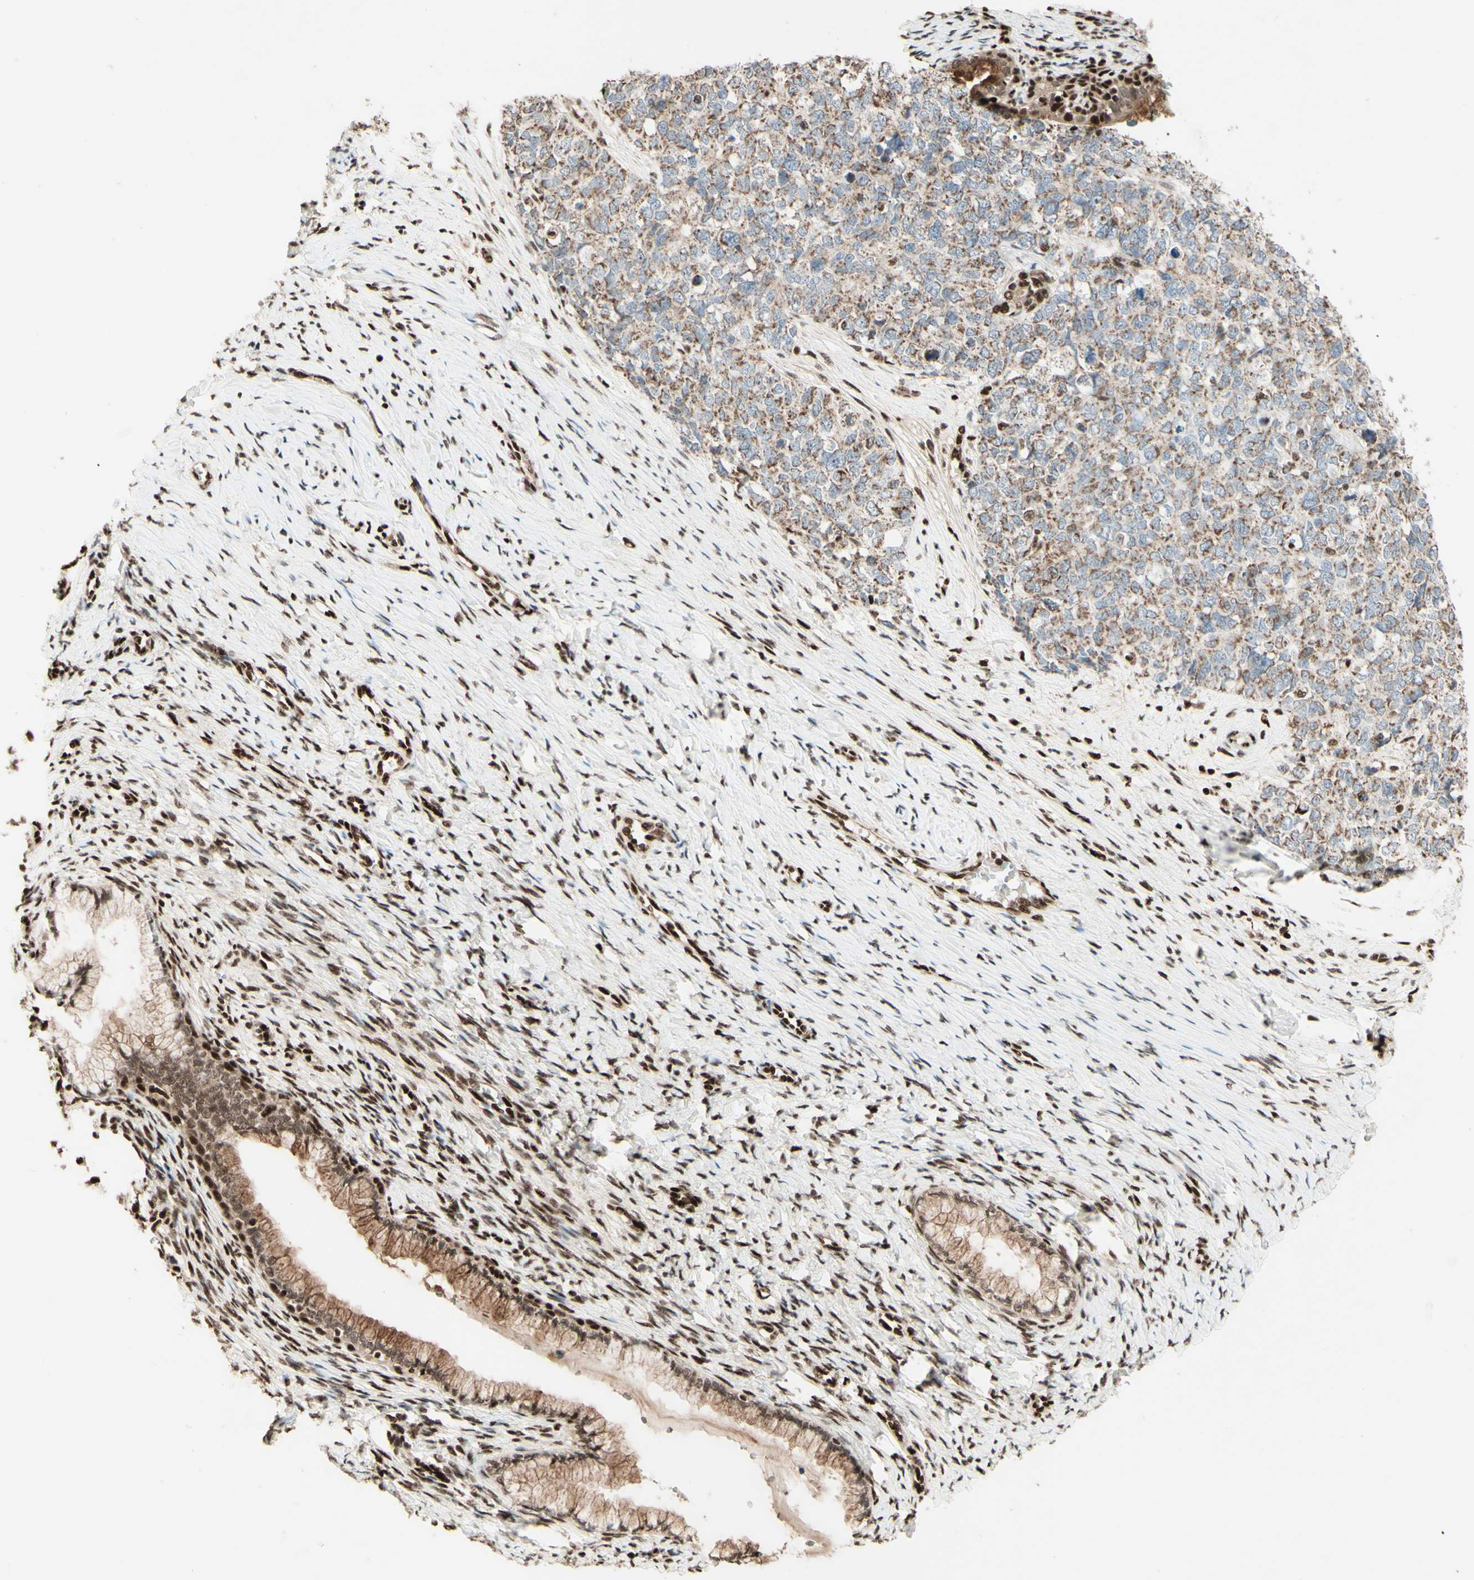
{"staining": {"intensity": "weak", "quantity": ">75%", "location": "cytoplasmic/membranous"}, "tissue": "cervical cancer", "cell_type": "Tumor cells", "image_type": "cancer", "snomed": [{"axis": "morphology", "description": "Squamous cell carcinoma, NOS"}, {"axis": "topography", "description": "Cervix"}], "caption": "This image demonstrates immunohistochemistry staining of squamous cell carcinoma (cervical), with low weak cytoplasmic/membranous expression in about >75% of tumor cells.", "gene": "NR3C1", "patient": {"sex": "female", "age": 63}}